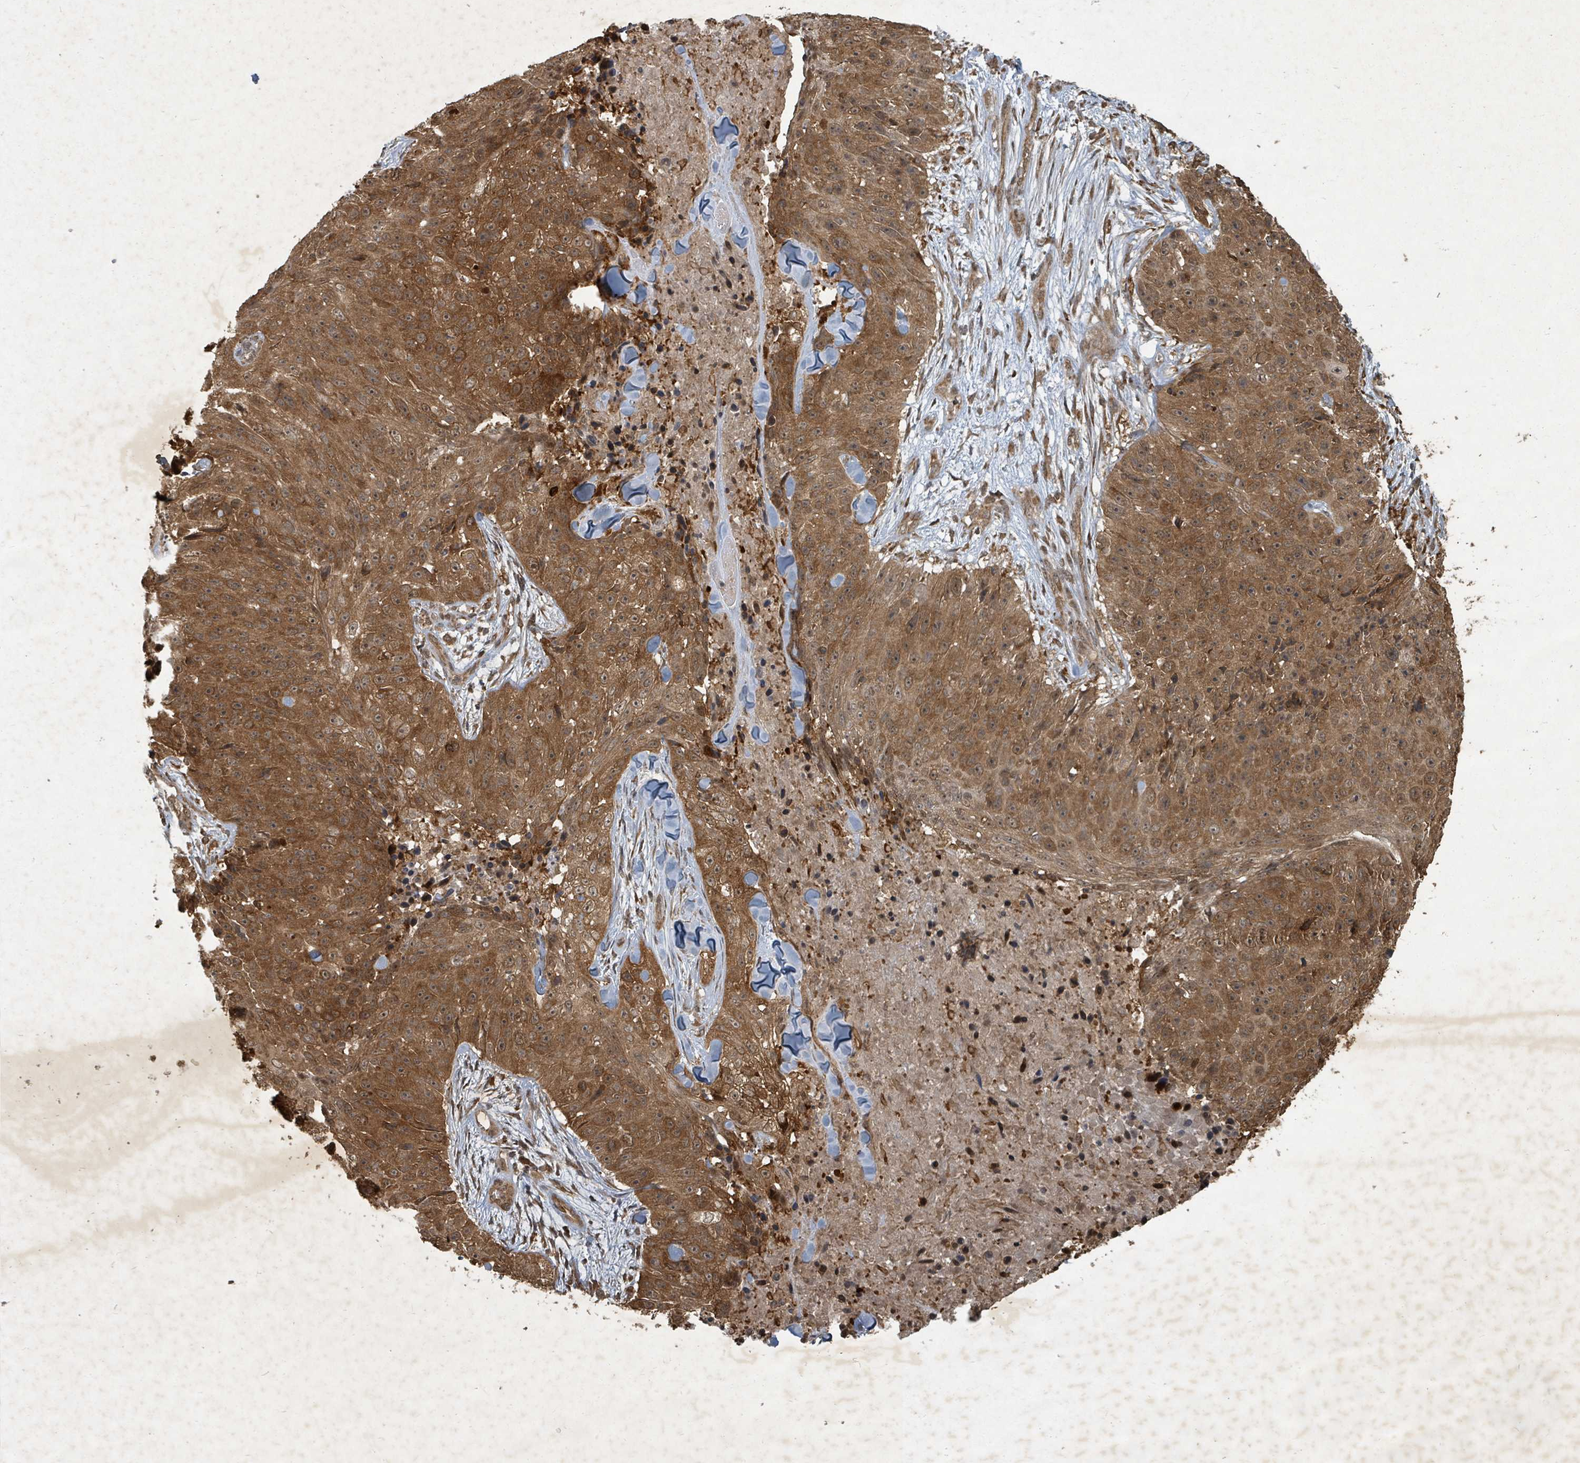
{"staining": {"intensity": "strong", "quantity": ">75%", "location": "cytoplasmic/membranous,nuclear"}, "tissue": "skin cancer", "cell_type": "Tumor cells", "image_type": "cancer", "snomed": [{"axis": "morphology", "description": "Squamous cell carcinoma, NOS"}, {"axis": "topography", "description": "Skin"}], "caption": "Immunohistochemistry (DAB) staining of skin cancer exhibits strong cytoplasmic/membranous and nuclear protein expression in approximately >75% of tumor cells.", "gene": "KDM4E", "patient": {"sex": "female", "age": 87}}